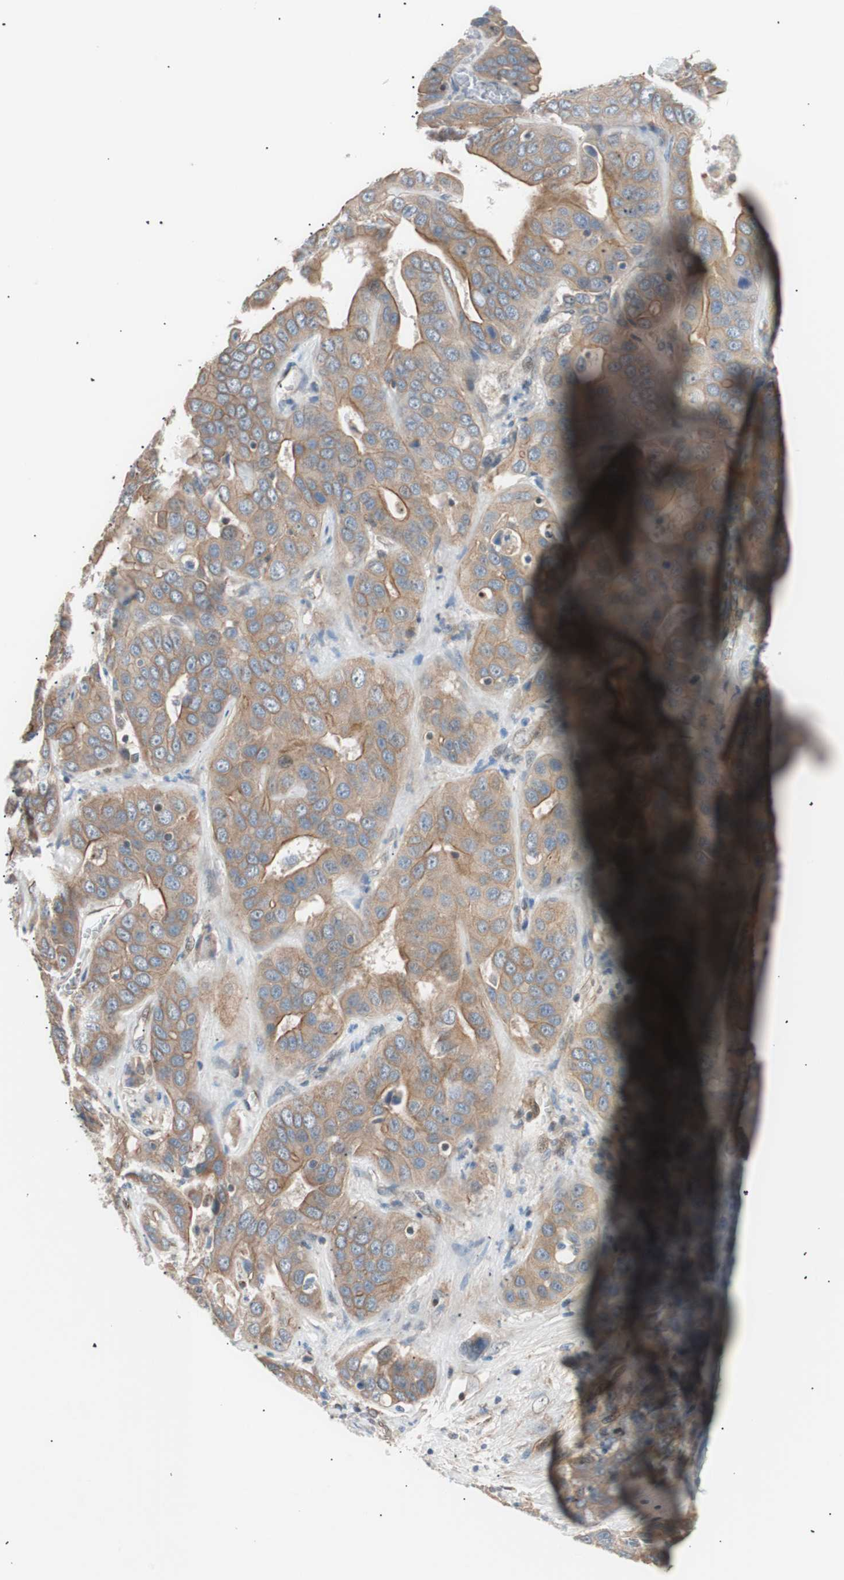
{"staining": {"intensity": "moderate", "quantity": ">75%", "location": "cytoplasmic/membranous"}, "tissue": "liver cancer", "cell_type": "Tumor cells", "image_type": "cancer", "snomed": [{"axis": "morphology", "description": "Cholangiocarcinoma"}, {"axis": "topography", "description": "Liver"}], "caption": "IHC image of neoplastic tissue: human liver cancer stained using IHC shows medium levels of moderate protein expression localized specifically in the cytoplasmic/membranous of tumor cells, appearing as a cytoplasmic/membranous brown color.", "gene": "SMG1", "patient": {"sex": "female", "age": 52}}